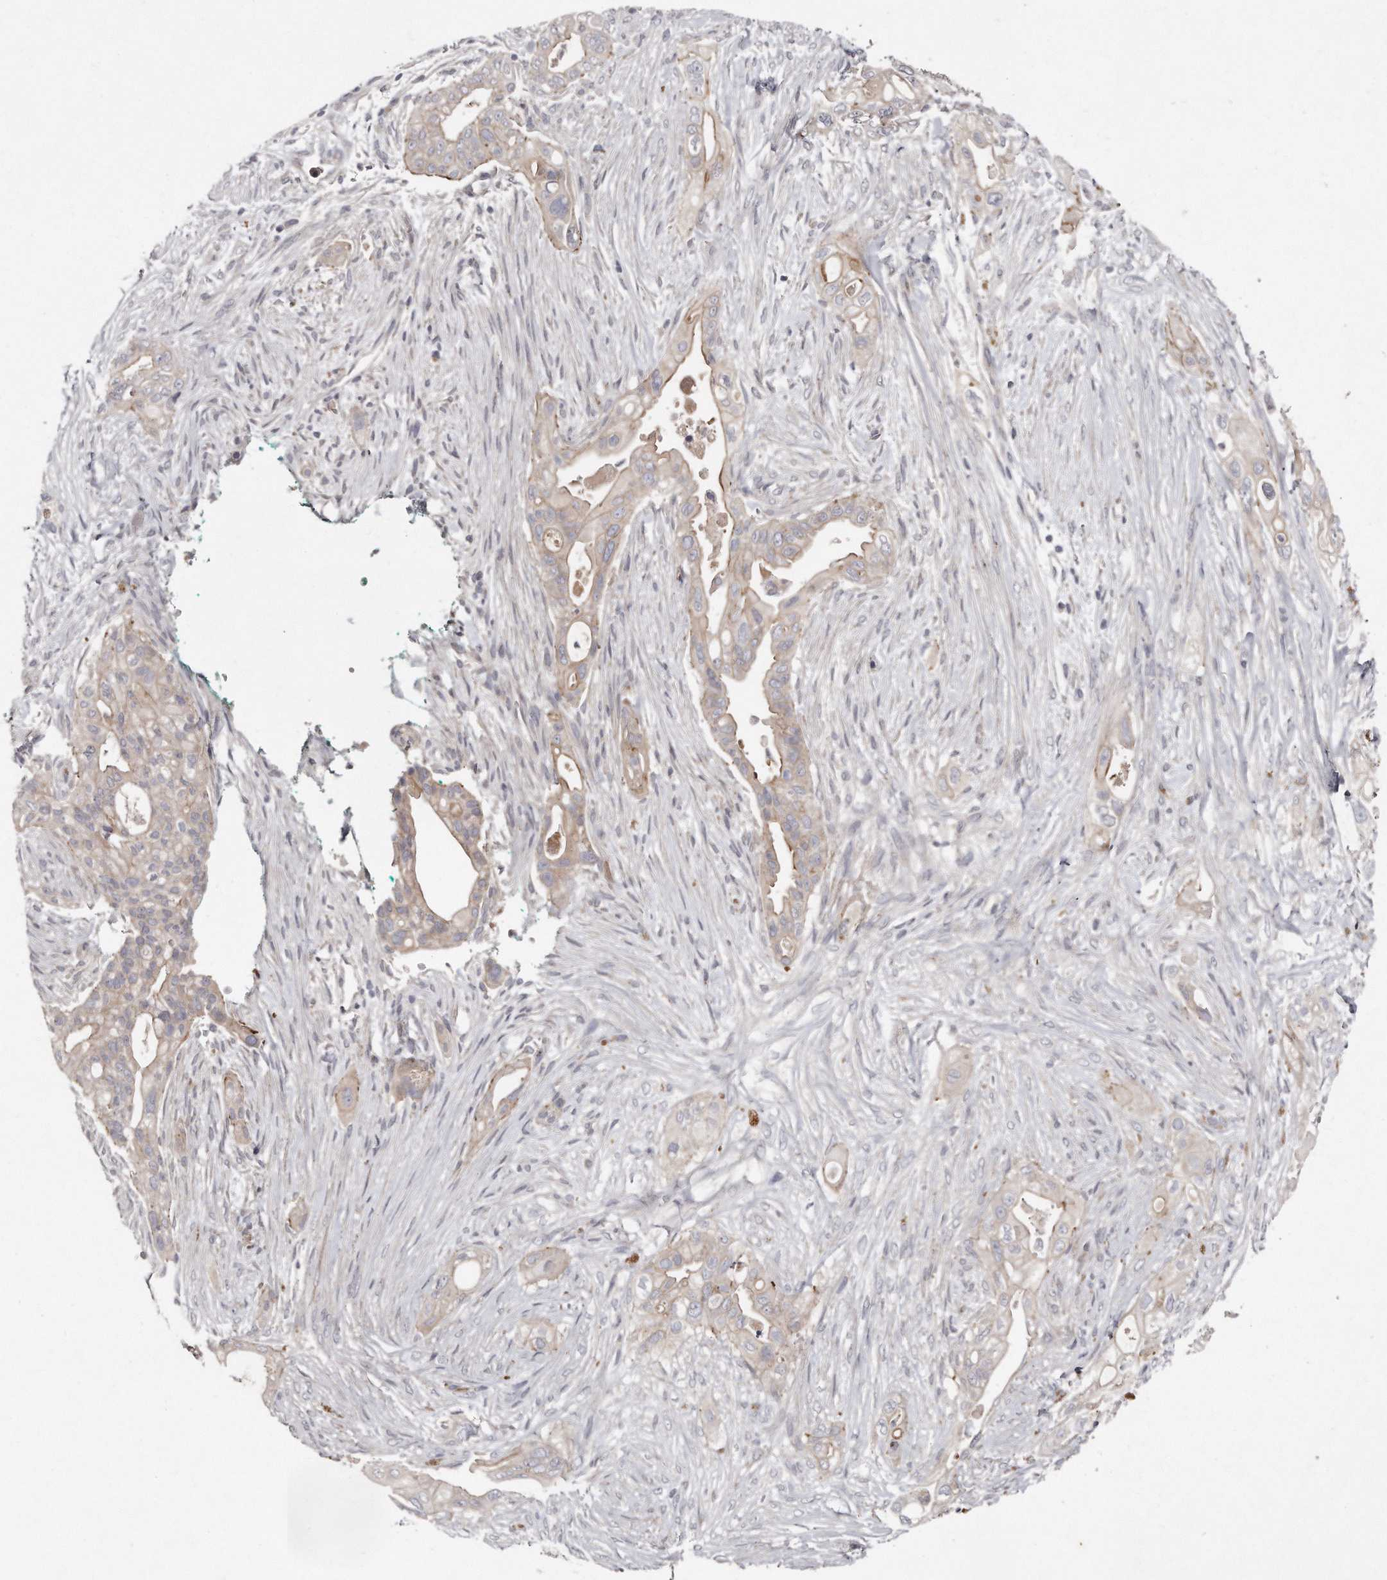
{"staining": {"intensity": "weak", "quantity": "25%-75%", "location": "cytoplasmic/membranous"}, "tissue": "pancreatic cancer", "cell_type": "Tumor cells", "image_type": "cancer", "snomed": [{"axis": "morphology", "description": "Adenocarcinoma, NOS"}, {"axis": "topography", "description": "Pancreas"}], "caption": "Protein staining of pancreatic adenocarcinoma tissue demonstrates weak cytoplasmic/membranous positivity in about 25%-75% of tumor cells.", "gene": "TECR", "patient": {"sex": "male", "age": 53}}